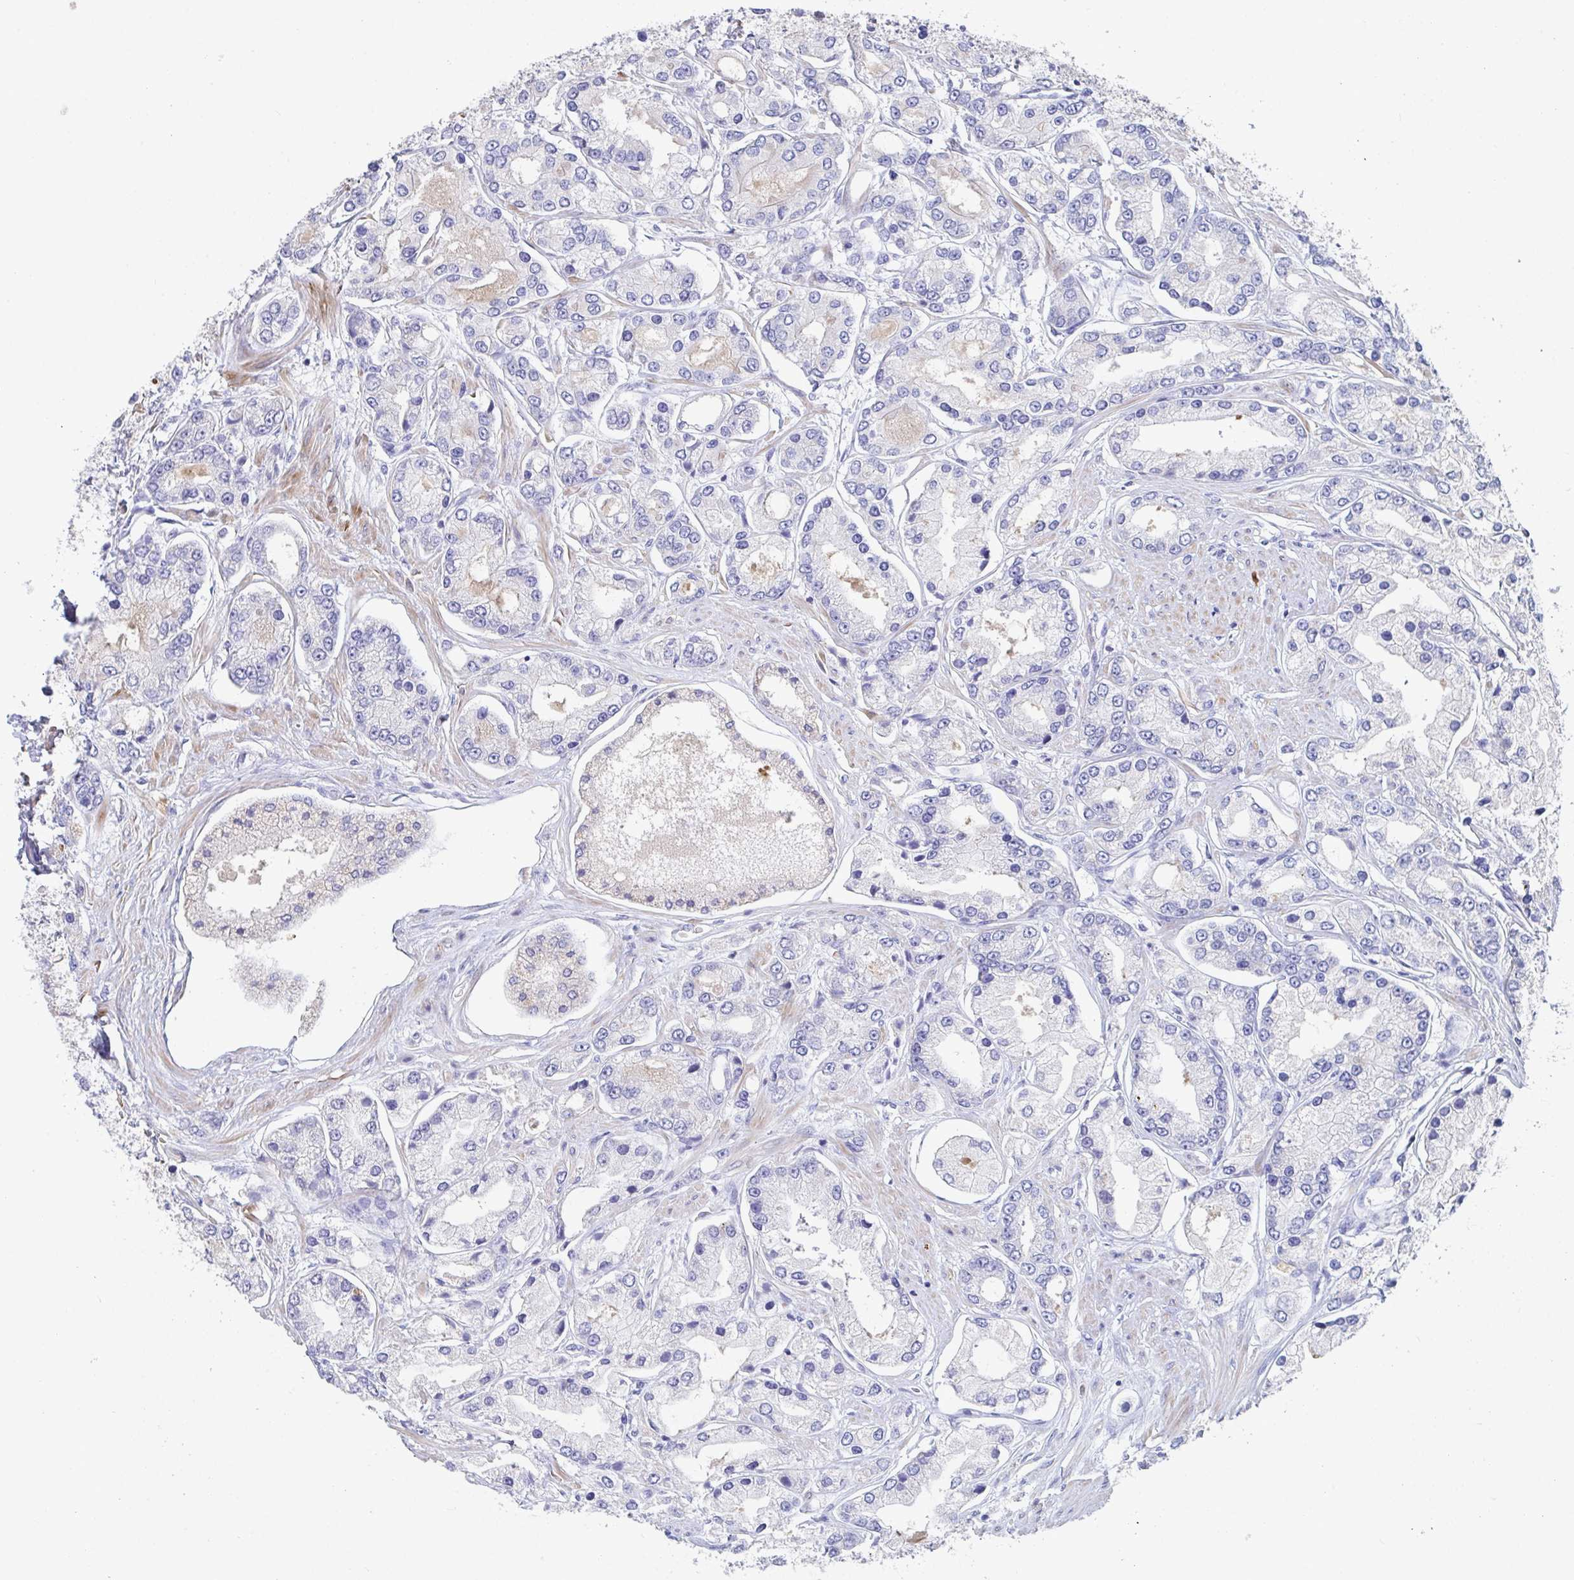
{"staining": {"intensity": "weak", "quantity": "<25%", "location": "cytoplasmic/membranous"}, "tissue": "prostate cancer", "cell_type": "Tumor cells", "image_type": "cancer", "snomed": [{"axis": "morphology", "description": "Adenocarcinoma, High grade"}, {"axis": "topography", "description": "Prostate"}], "caption": "Immunohistochemical staining of prostate adenocarcinoma (high-grade) demonstrates no significant expression in tumor cells.", "gene": "ZNF561", "patient": {"sex": "male", "age": 66}}